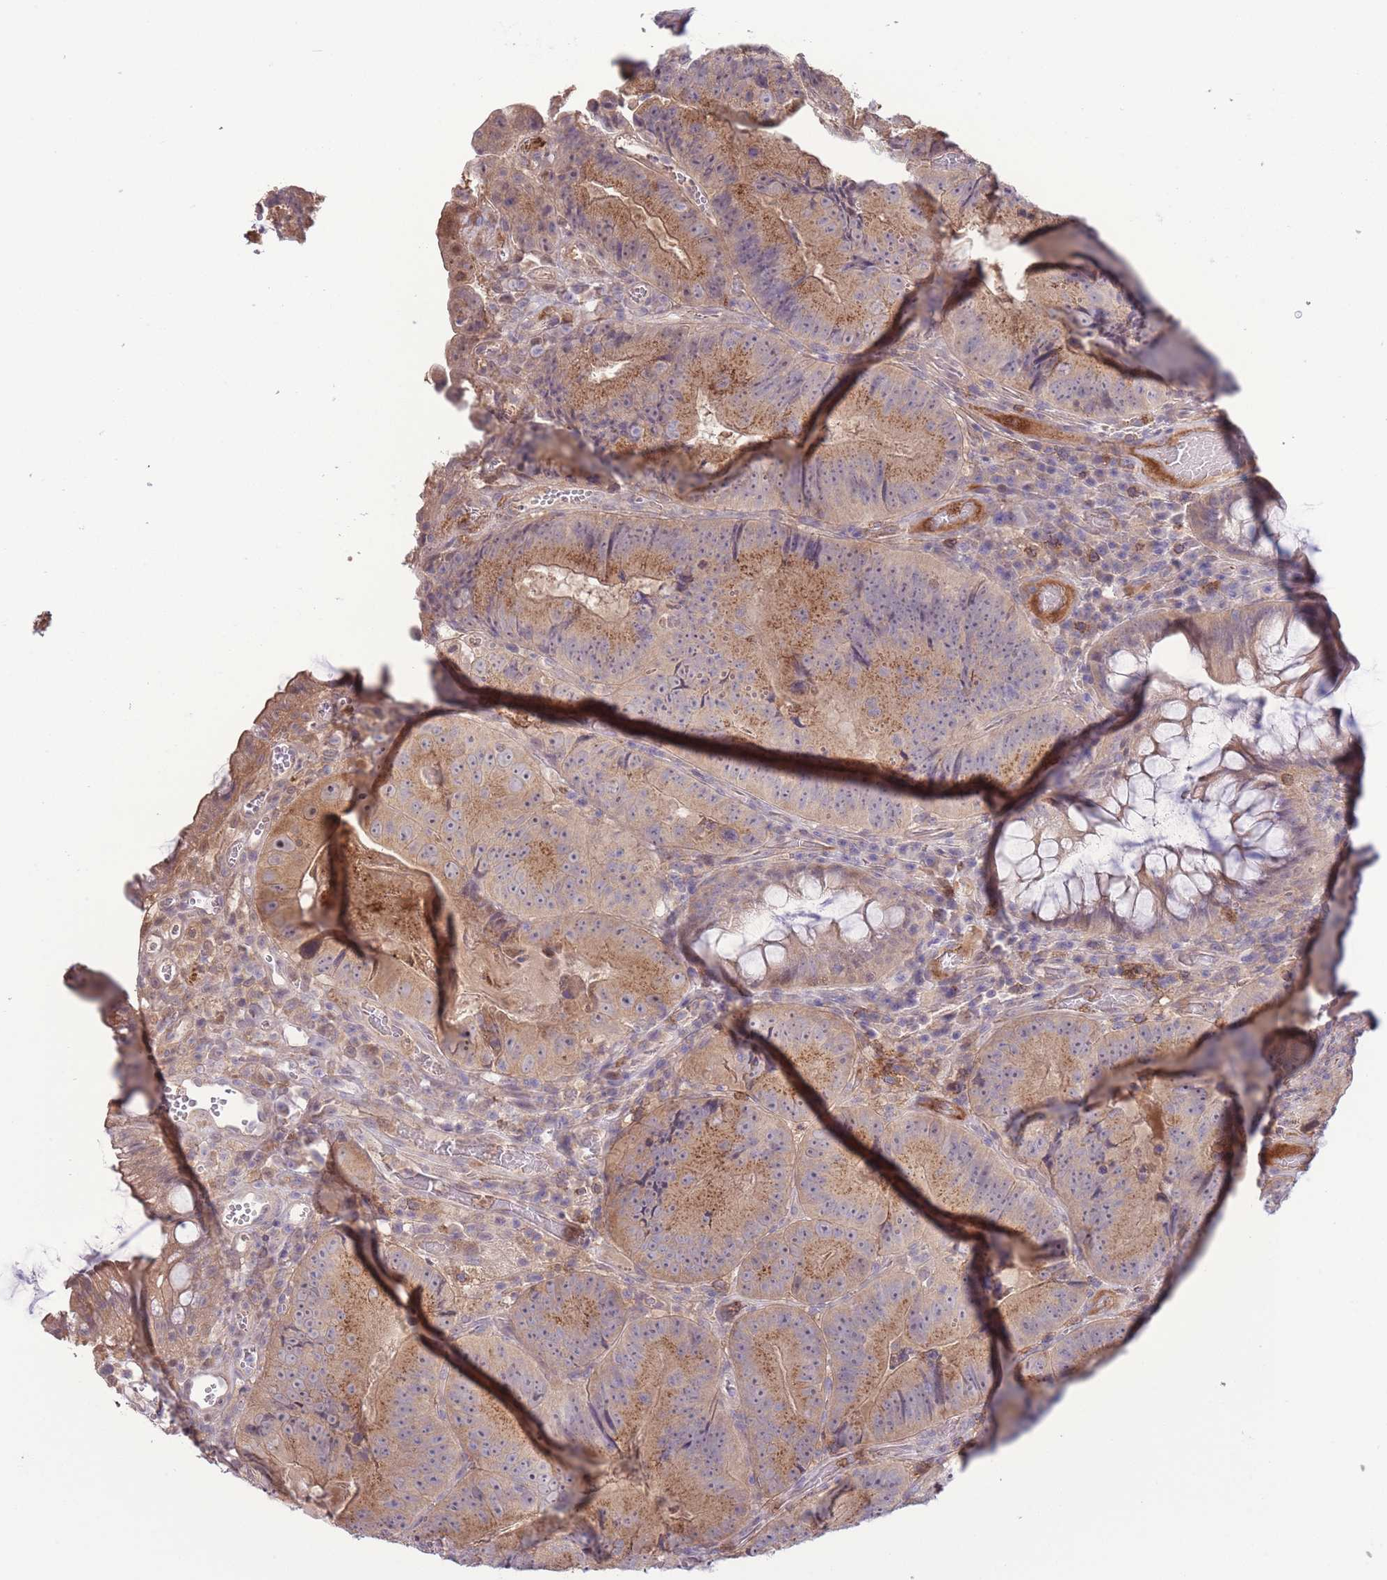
{"staining": {"intensity": "moderate", "quantity": ">75%", "location": "cytoplasmic/membranous"}, "tissue": "colorectal cancer", "cell_type": "Tumor cells", "image_type": "cancer", "snomed": [{"axis": "morphology", "description": "Adenocarcinoma, NOS"}, {"axis": "topography", "description": "Colon"}], "caption": "Colorectal adenocarcinoma was stained to show a protein in brown. There is medium levels of moderate cytoplasmic/membranous positivity in about >75% of tumor cells. The staining was performed using DAB (3,3'-diaminobenzidine), with brown indicating positive protein expression. Nuclei are stained blue with hematoxylin.", "gene": "ZNF304", "patient": {"sex": "female", "age": 86}}